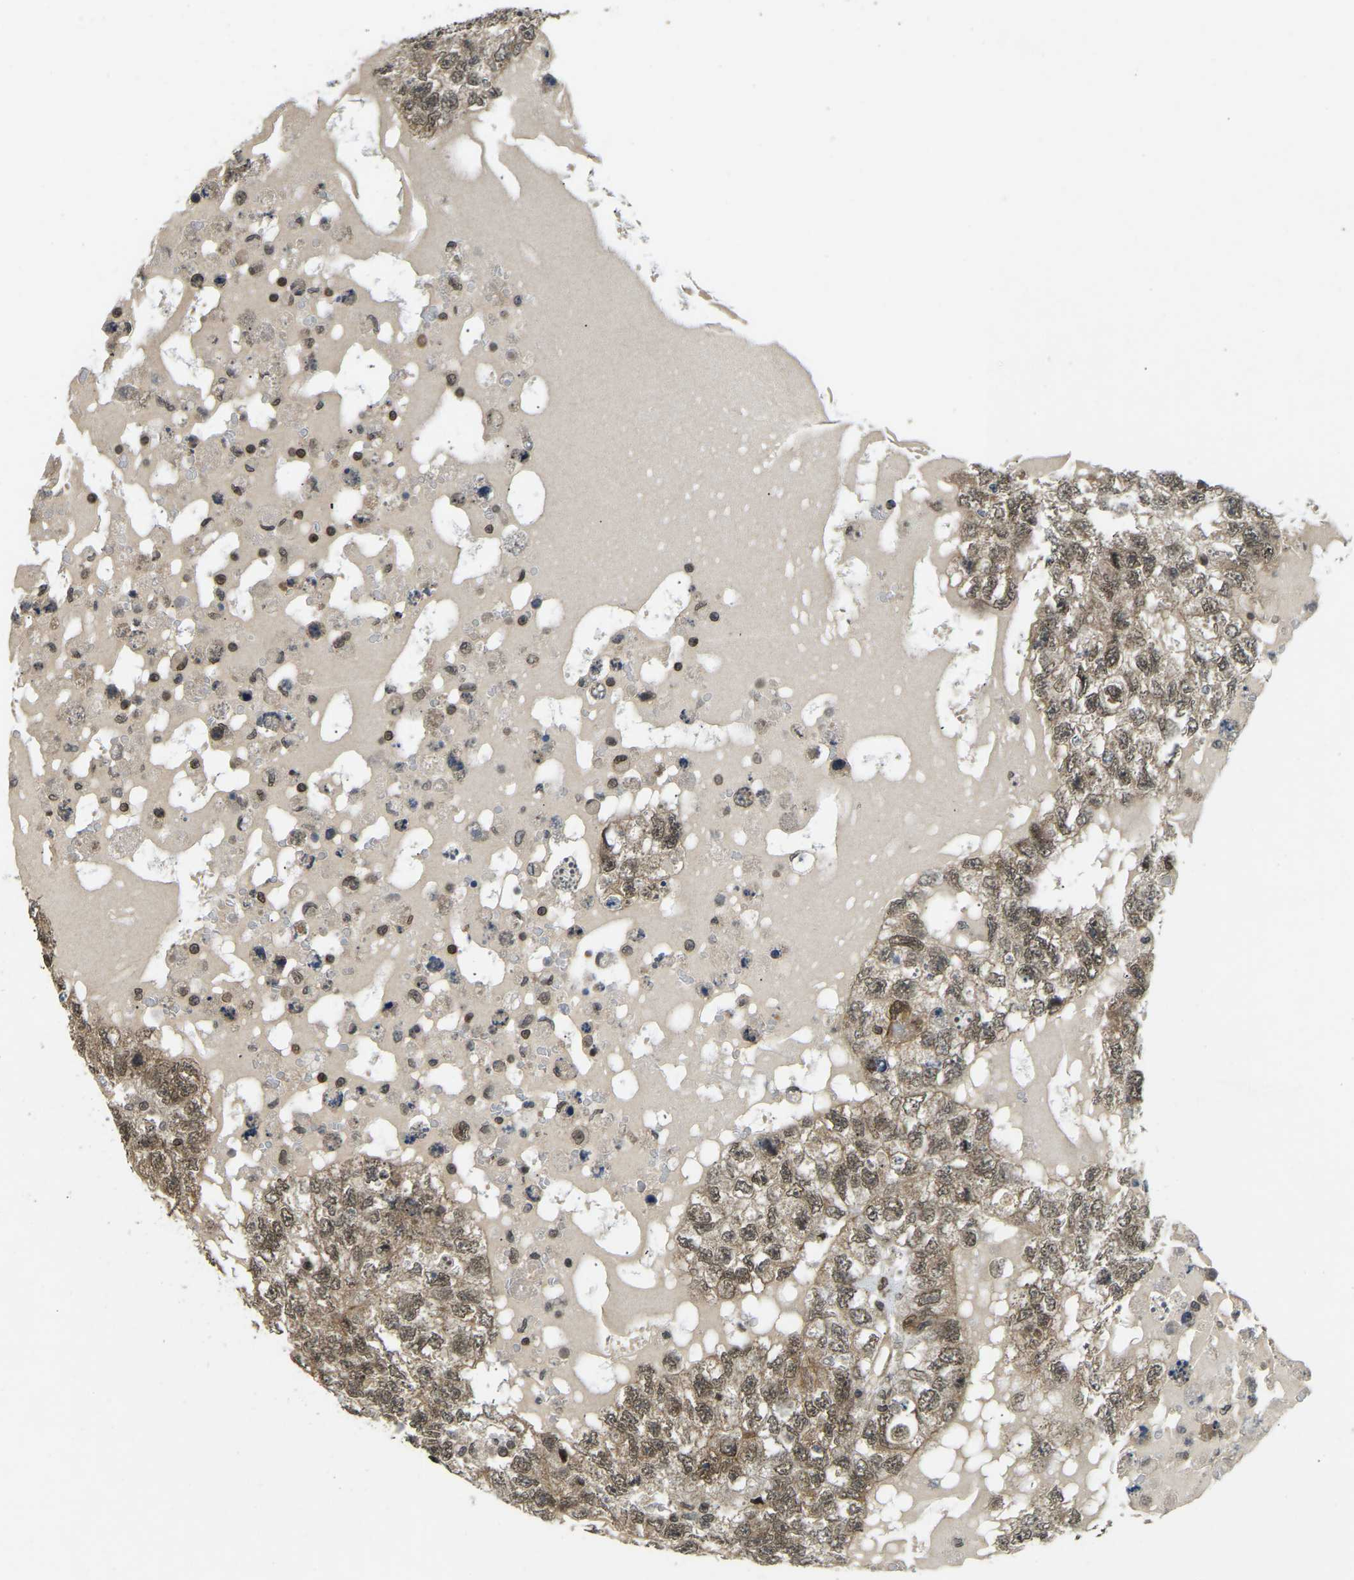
{"staining": {"intensity": "moderate", "quantity": ">75%", "location": "cytoplasmic/membranous,nuclear"}, "tissue": "testis cancer", "cell_type": "Tumor cells", "image_type": "cancer", "snomed": [{"axis": "morphology", "description": "Carcinoma, Embryonal, NOS"}, {"axis": "topography", "description": "Testis"}], "caption": "Protein expression analysis of testis embryonal carcinoma demonstrates moderate cytoplasmic/membranous and nuclear expression in about >75% of tumor cells.", "gene": "SYNE1", "patient": {"sex": "male", "age": 36}}